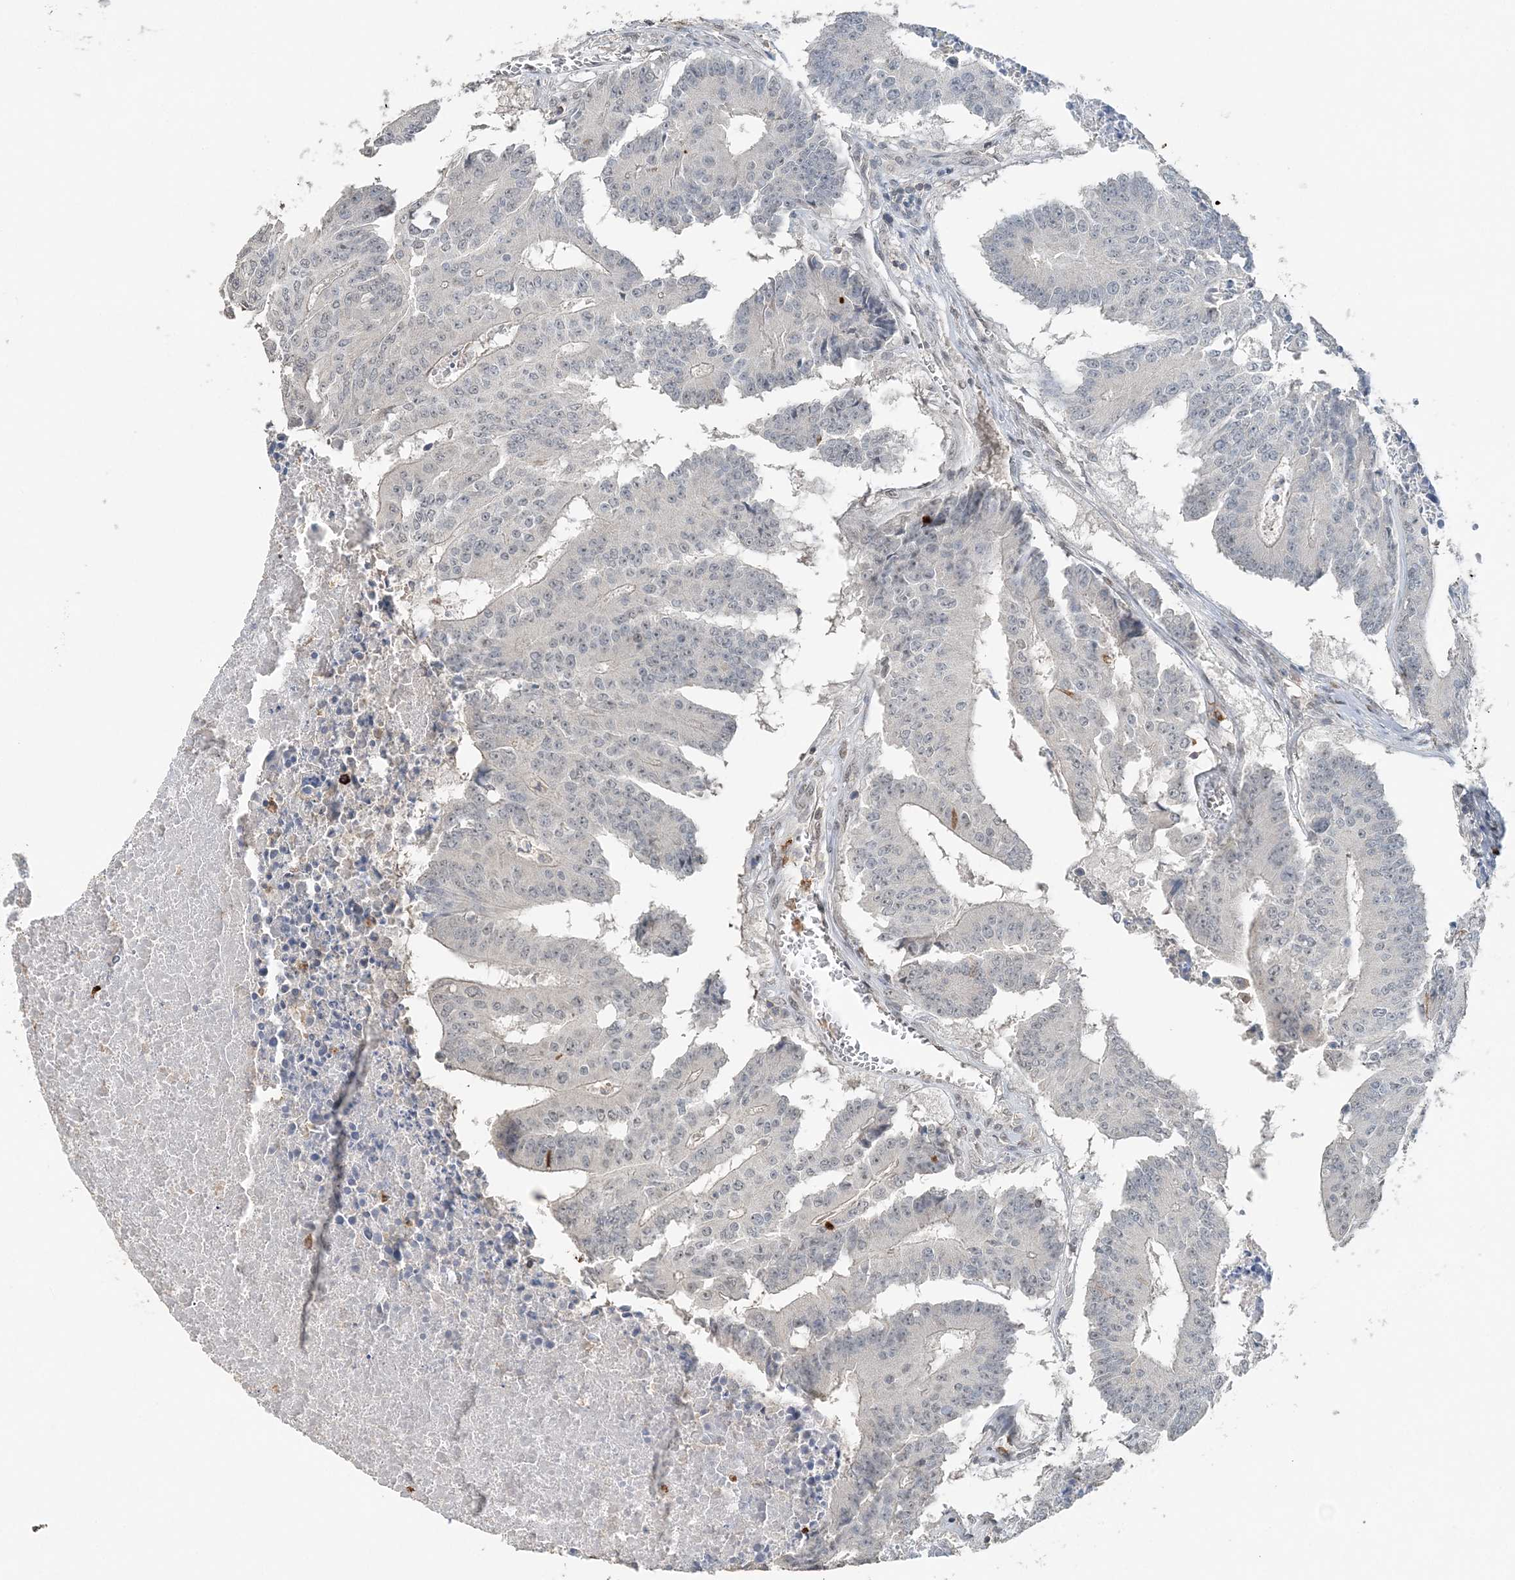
{"staining": {"intensity": "negative", "quantity": "none", "location": "none"}, "tissue": "colorectal cancer", "cell_type": "Tumor cells", "image_type": "cancer", "snomed": [{"axis": "morphology", "description": "Adenocarcinoma, NOS"}, {"axis": "topography", "description": "Colon"}], "caption": "A histopathology image of human adenocarcinoma (colorectal) is negative for staining in tumor cells.", "gene": "FAM110A", "patient": {"sex": "male", "age": 87}}